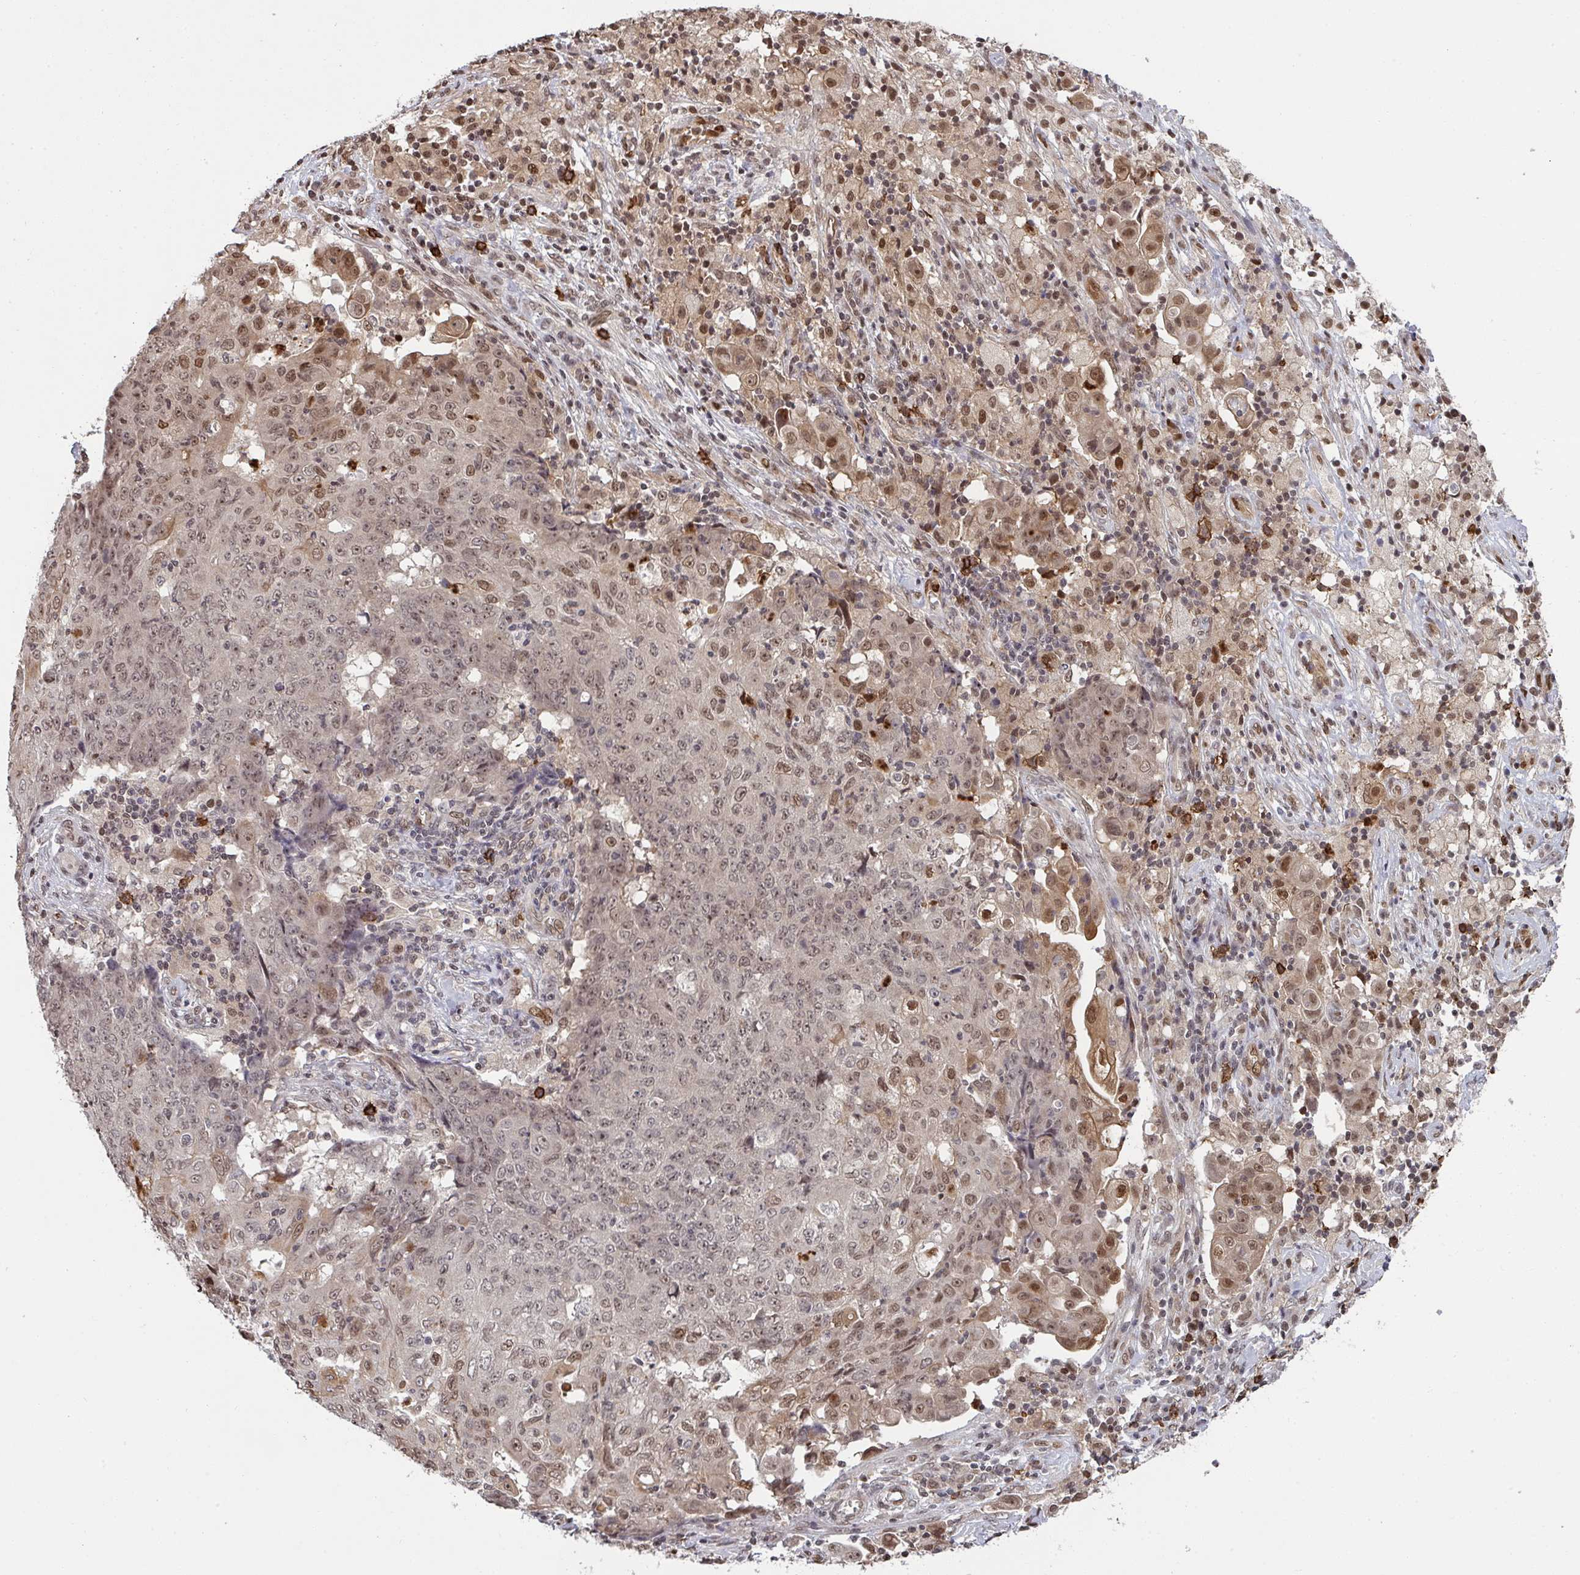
{"staining": {"intensity": "weak", "quantity": "25%-75%", "location": "nuclear"}, "tissue": "ovarian cancer", "cell_type": "Tumor cells", "image_type": "cancer", "snomed": [{"axis": "morphology", "description": "Carcinoma, endometroid"}, {"axis": "topography", "description": "Ovary"}], "caption": "Immunohistochemical staining of human ovarian endometroid carcinoma reveals weak nuclear protein expression in about 25%-75% of tumor cells.", "gene": "UXT", "patient": {"sex": "female", "age": 42}}